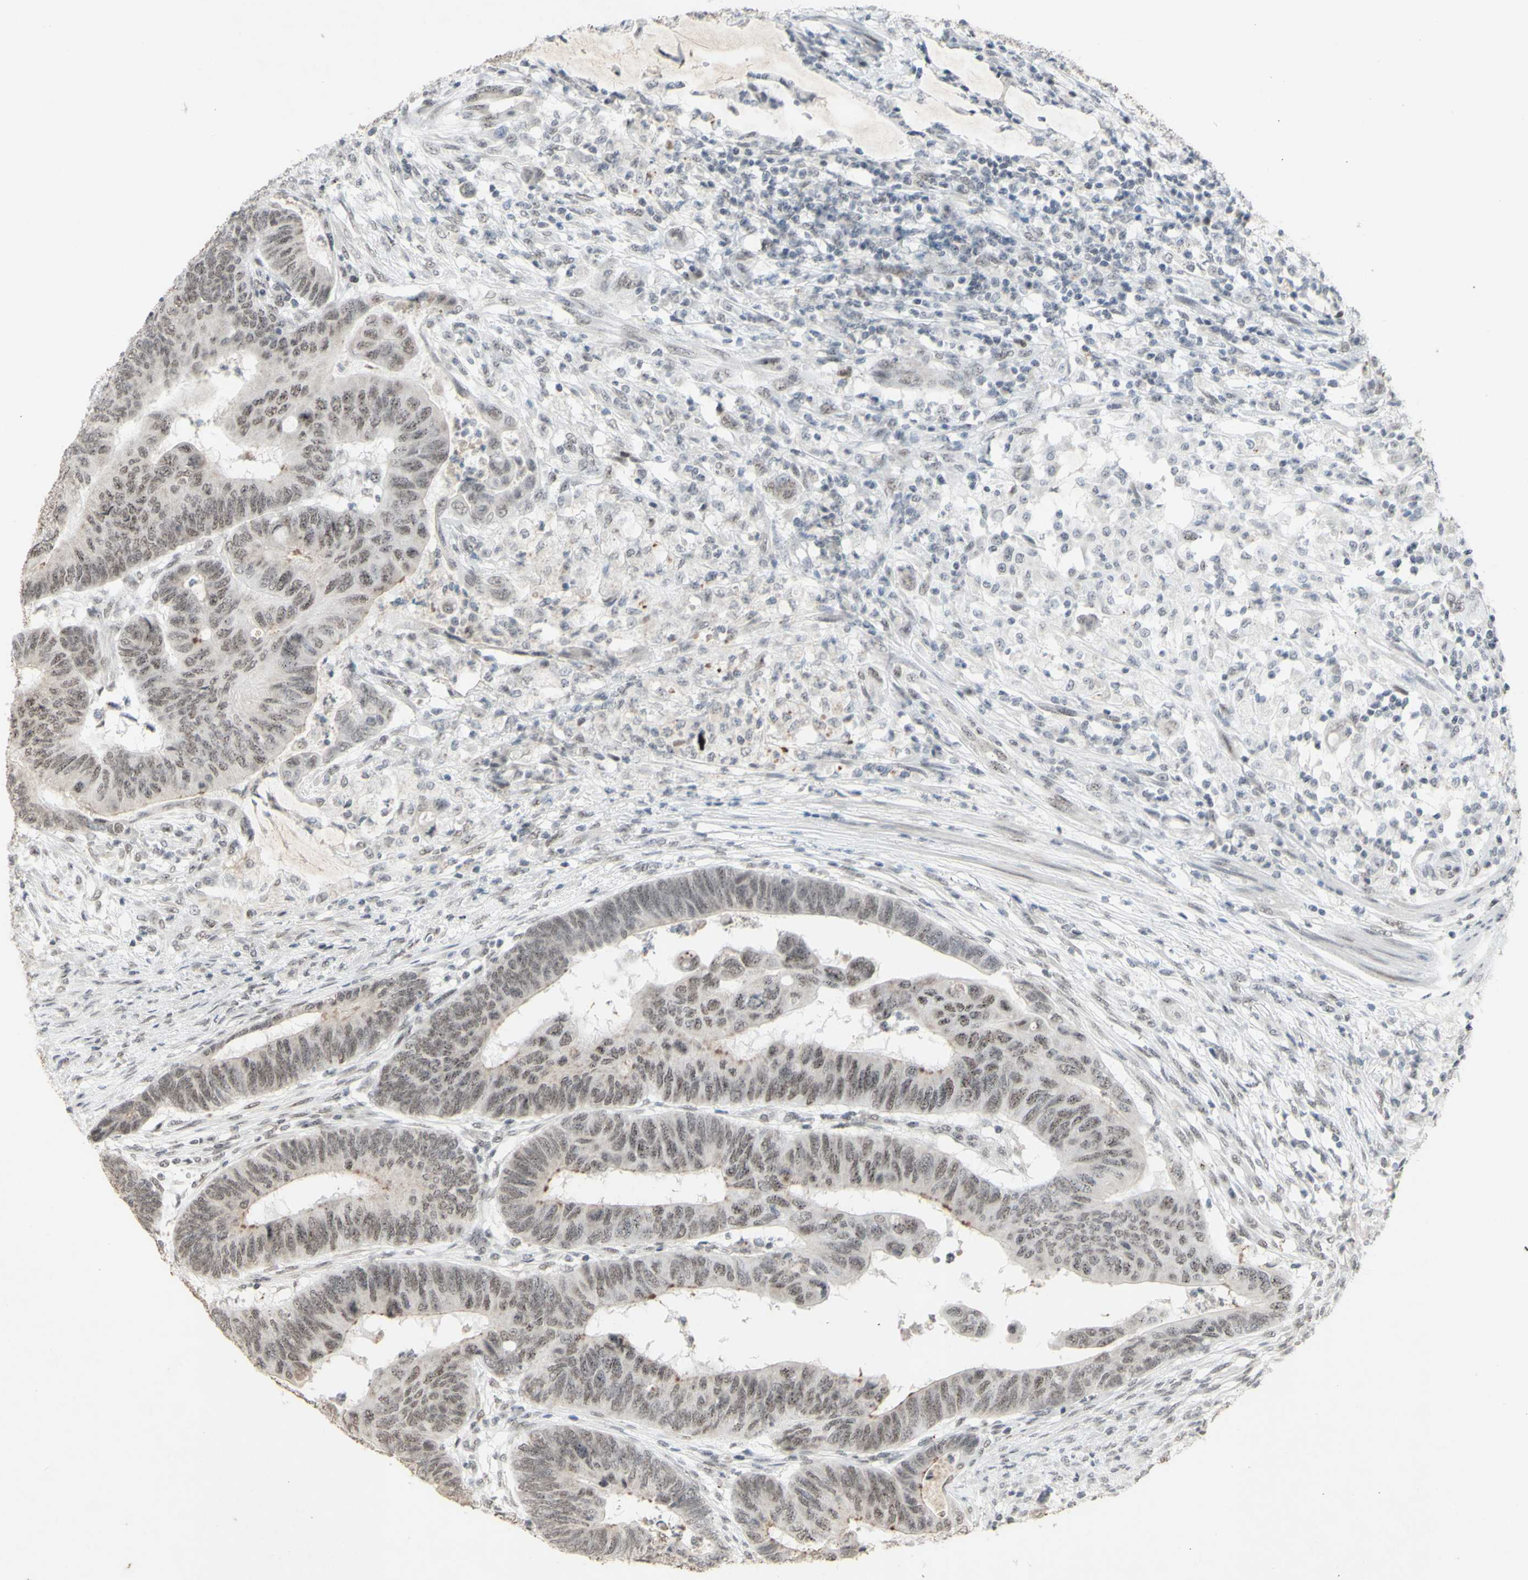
{"staining": {"intensity": "weak", "quantity": ">75%", "location": "cytoplasmic/membranous,nuclear"}, "tissue": "colorectal cancer", "cell_type": "Tumor cells", "image_type": "cancer", "snomed": [{"axis": "morphology", "description": "Normal tissue, NOS"}, {"axis": "morphology", "description": "Adenocarcinoma, NOS"}, {"axis": "topography", "description": "Rectum"}, {"axis": "topography", "description": "Peripheral nerve tissue"}], "caption": "Protein staining displays weak cytoplasmic/membranous and nuclear staining in about >75% of tumor cells in colorectal adenocarcinoma. (Brightfield microscopy of DAB IHC at high magnification).", "gene": "CENPB", "patient": {"sex": "male", "age": 92}}